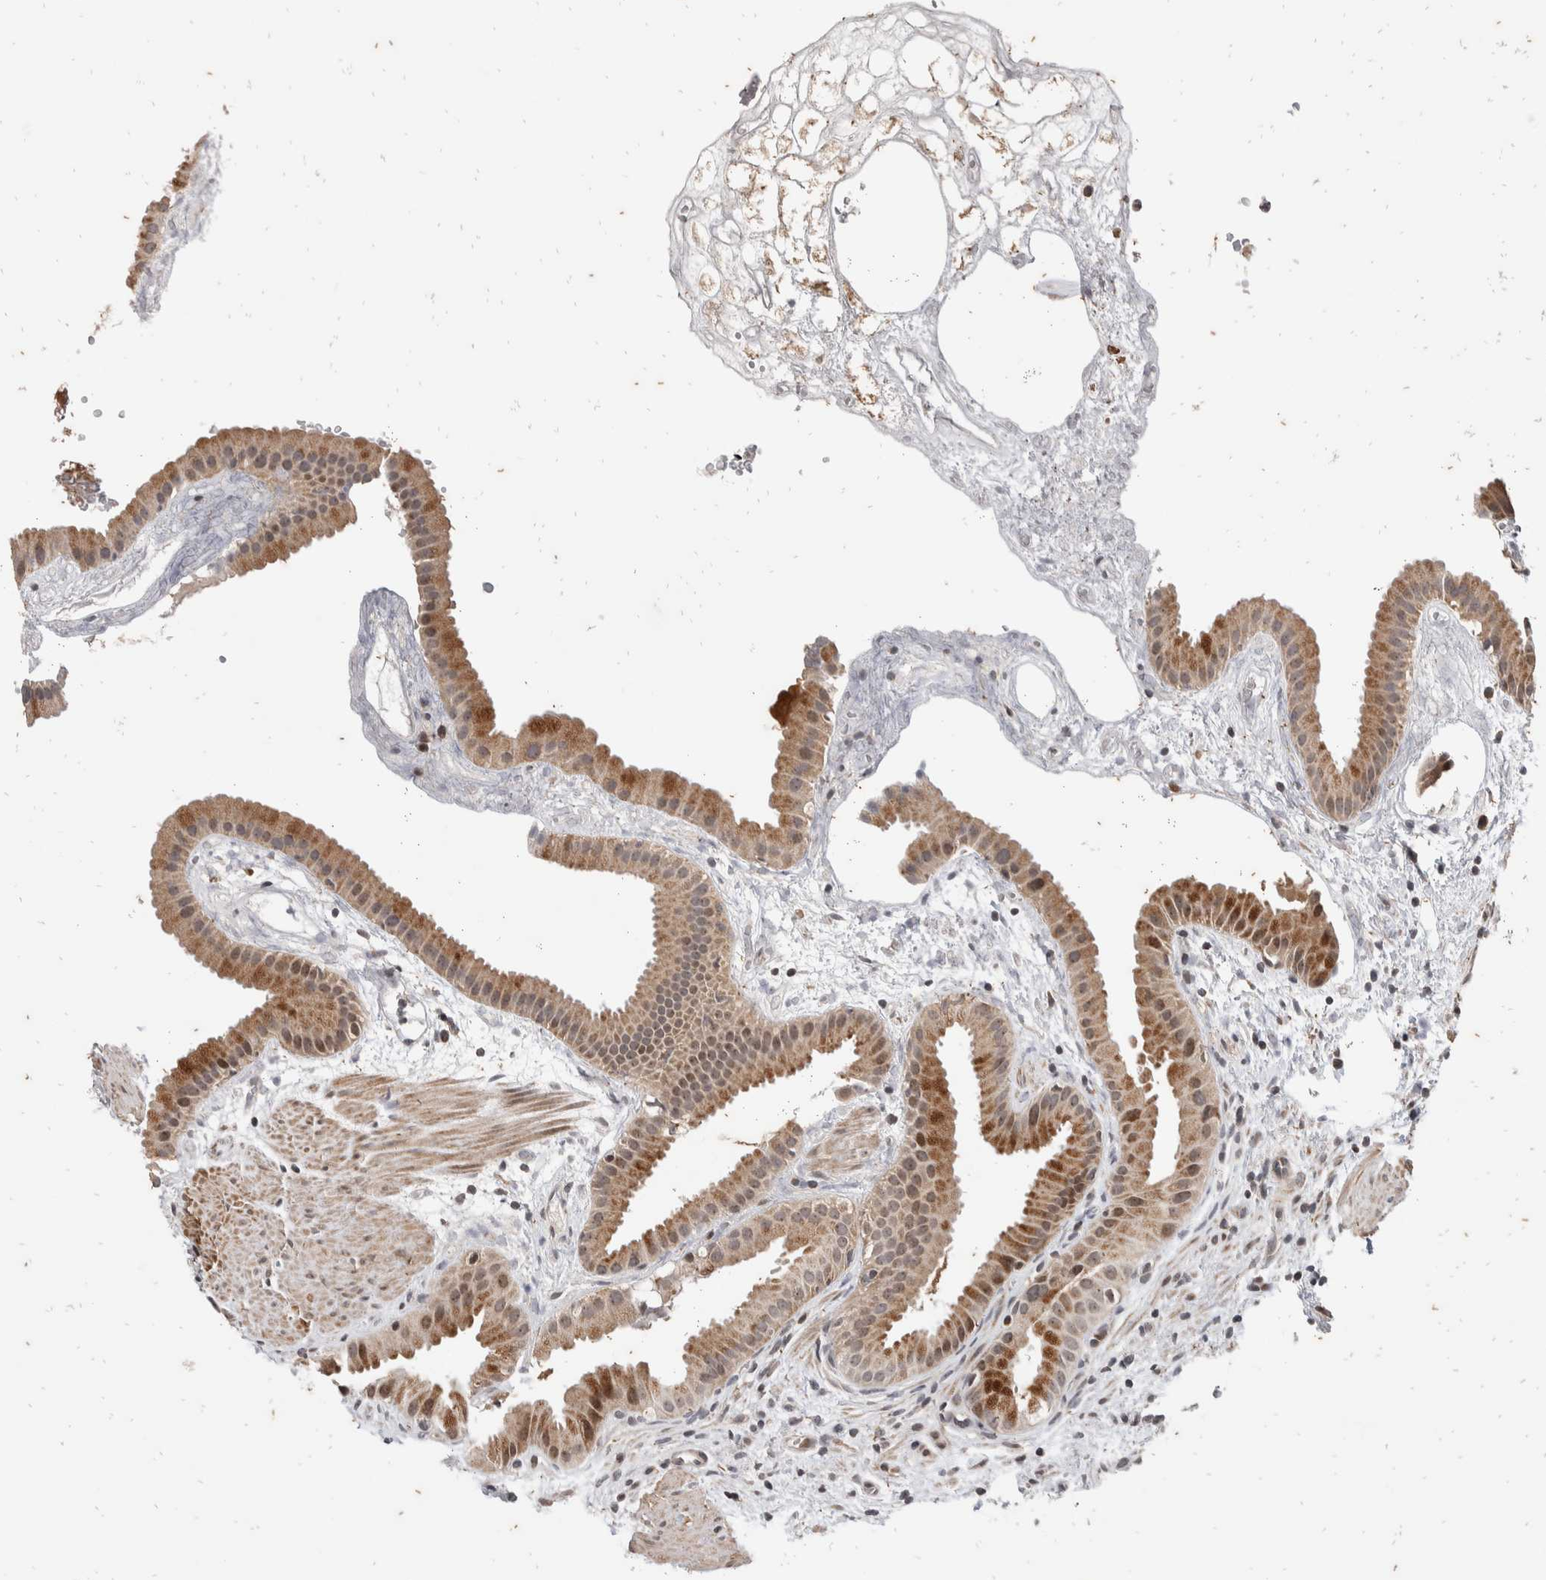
{"staining": {"intensity": "moderate", "quantity": ">75%", "location": "cytoplasmic/membranous,nuclear"}, "tissue": "gallbladder", "cell_type": "Glandular cells", "image_type": "normal", "snomed": [{"axis": "morphology", "description": "Normal tissue, NOS"}, {"axis": "topography", "description": "Gallbladder"}], "caption": "The image demonstrates staining of normal gallbladder, revealing moderate cytoplasmic/membranous,nuclear protein expression (brown color) within glandular cells.", "gene": "ATXN7L1", "patient": {"sex": "female", "age": 64}}